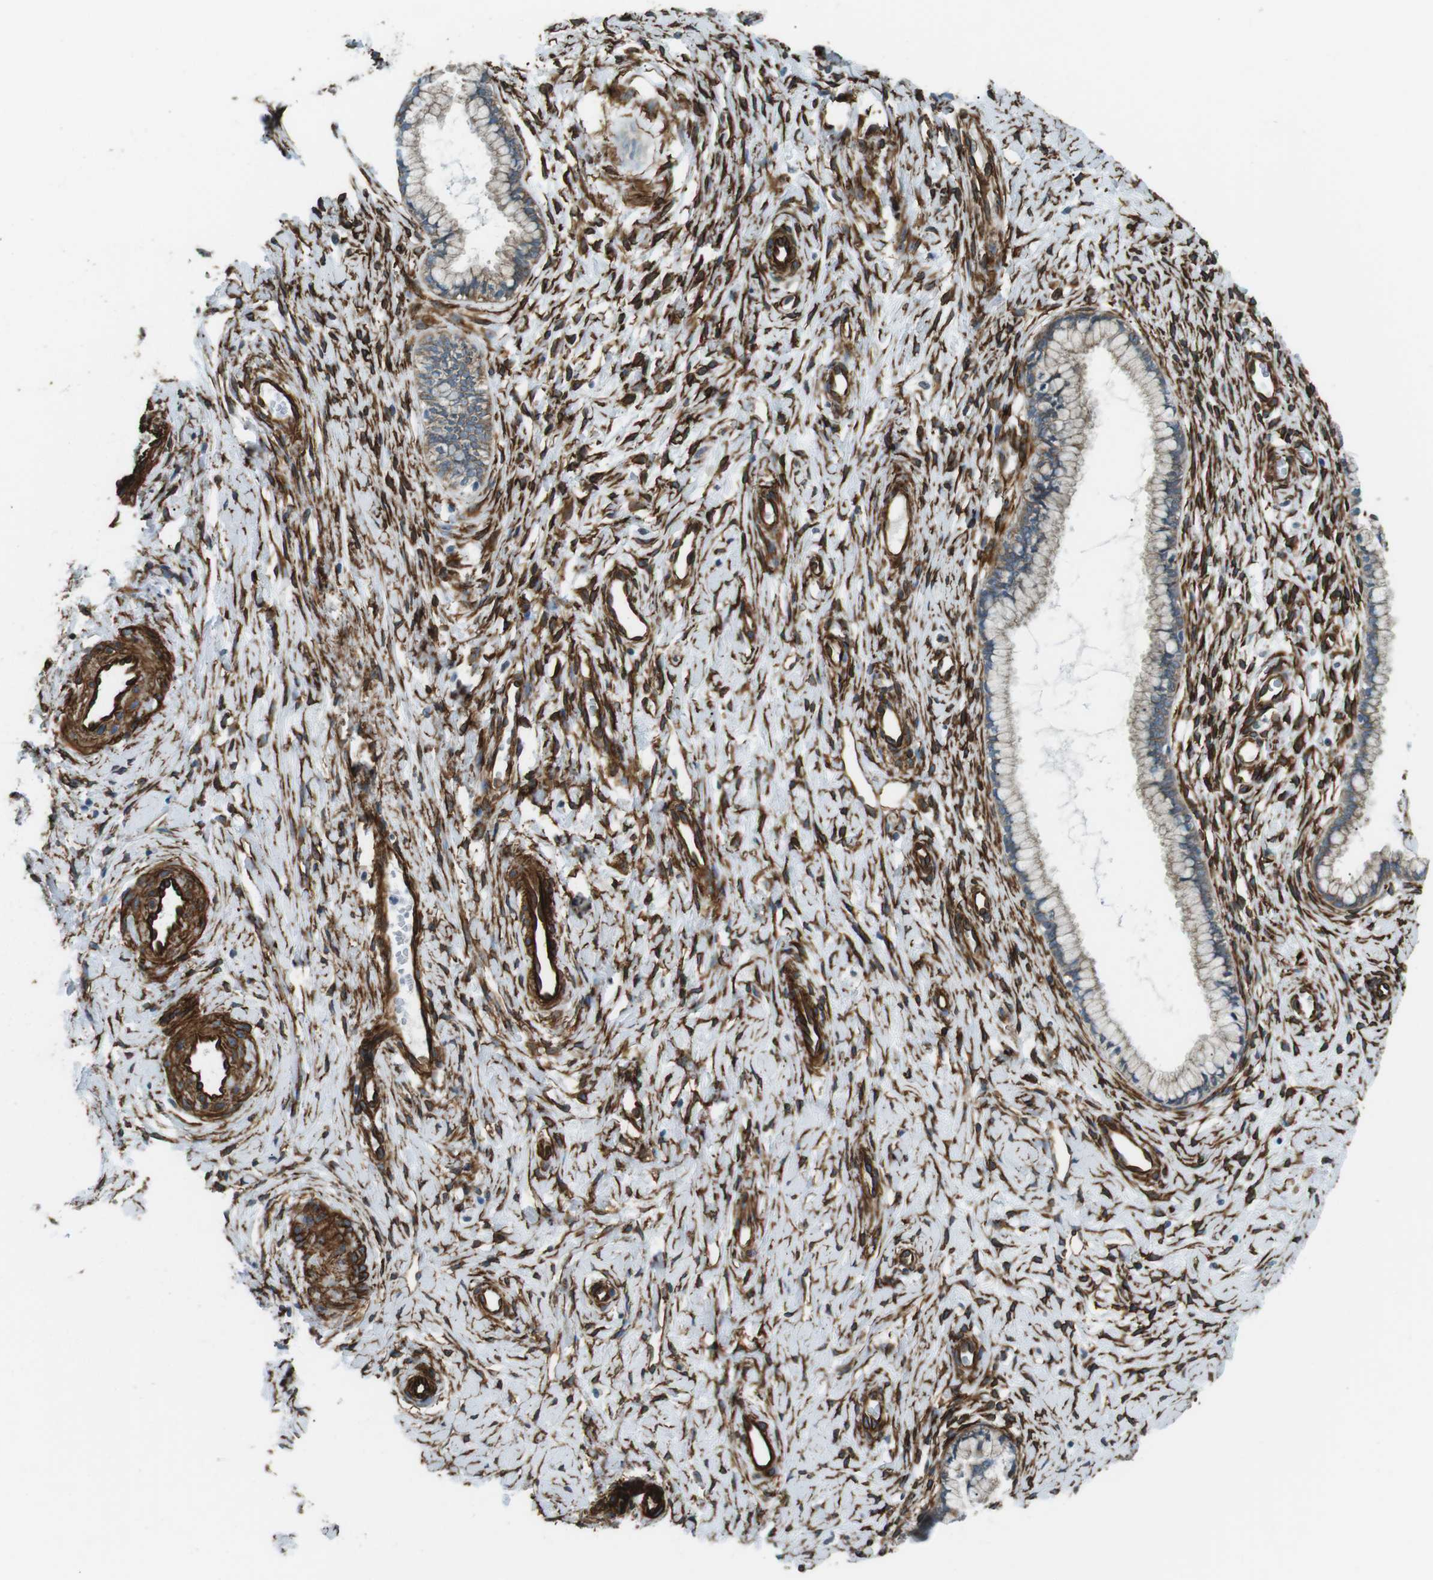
{"staining": {"intensity": "weak", "quantity": ">75%", "location": "cytoplasmic/membranous"}, "tissue": "cervix", "cell_type": "Glandular cells", "image_type": "normal", "snomed": [{"axis": "morphology", "description": "Normal tissue, NOS"}, {"axis": "topography", "description": "Cervix"}], "caption": "Immunohistochemical staining of normal human cervix shows low levels of weak cytoplasmic/membranous expression in approximately >75% of glandular cells.", "gene": "ODR4", "patient": {"sex": "female", "age": 65}}